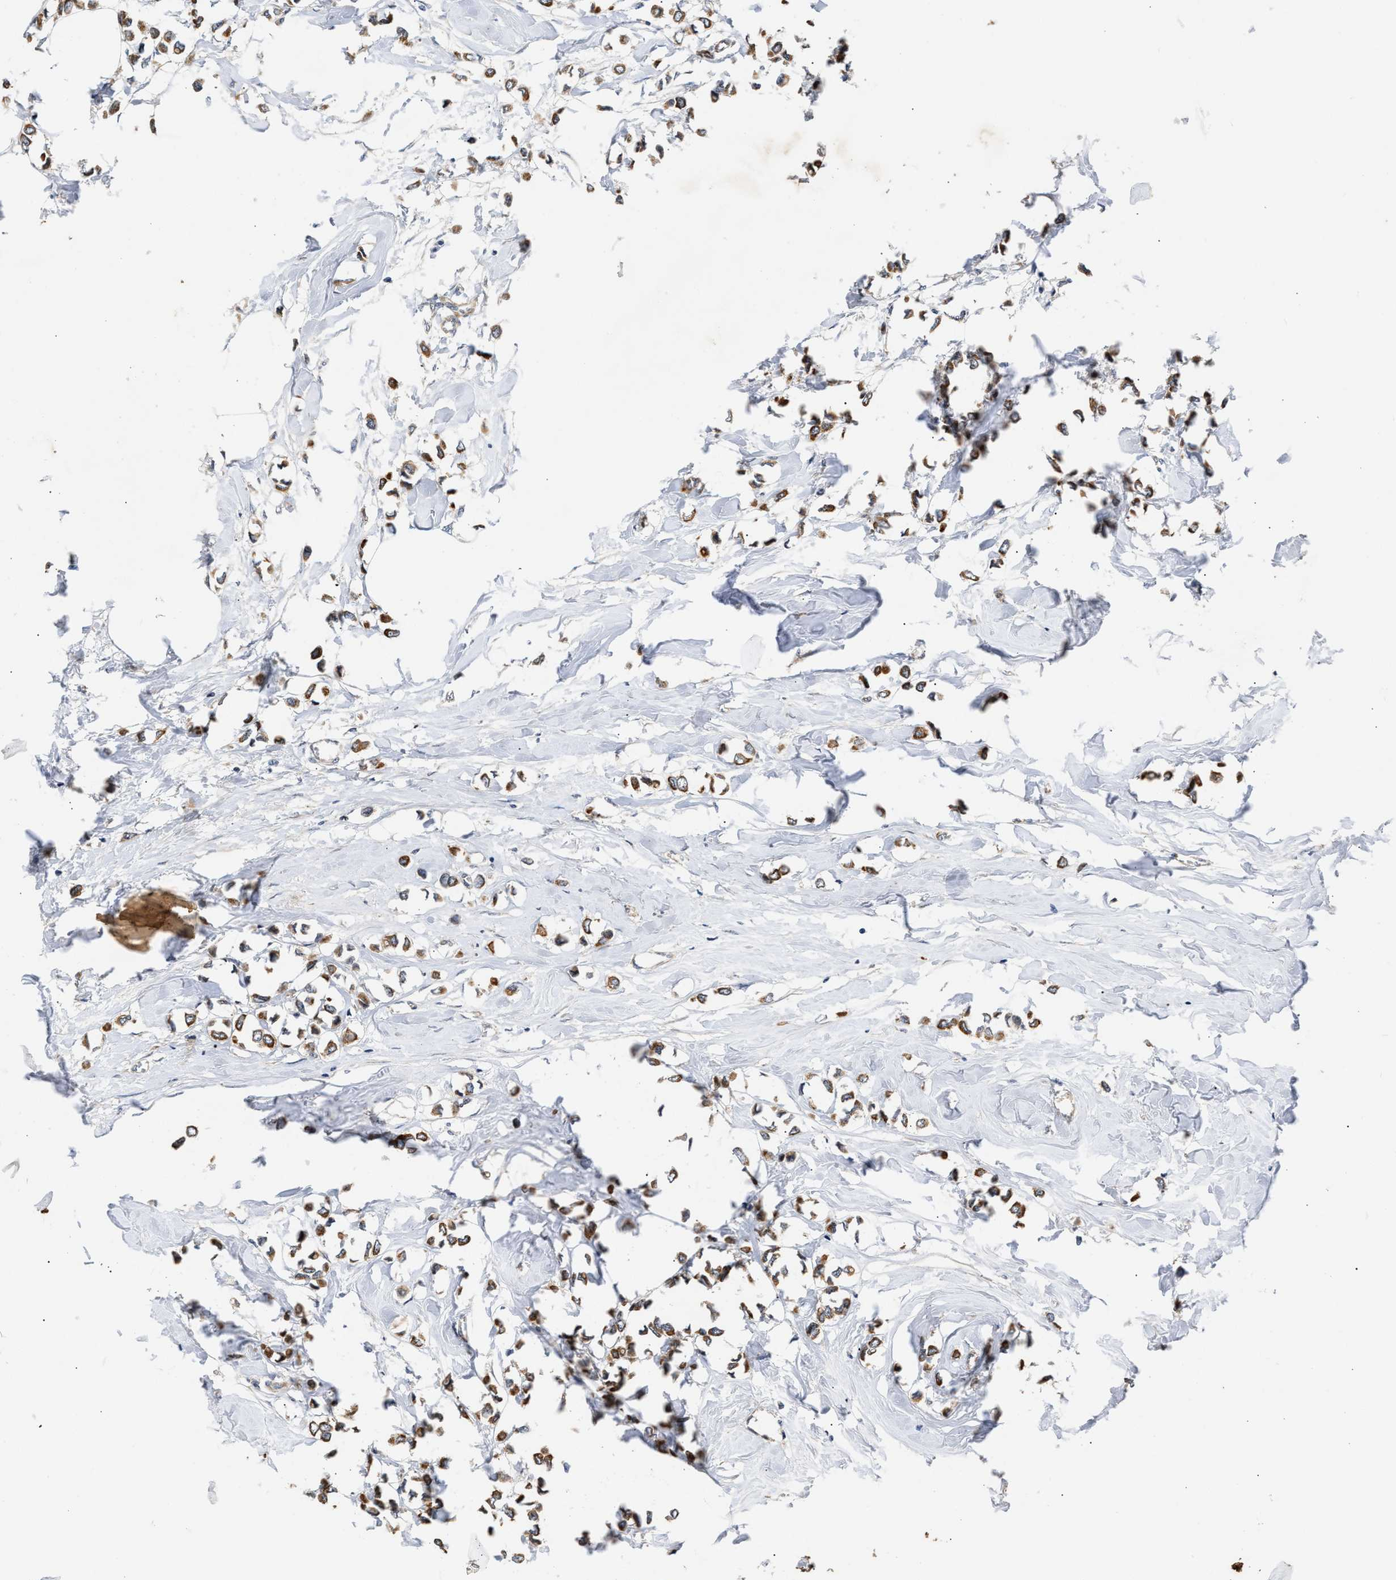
{"staining": {"intensity": "moderate", "quantity": ">75%", "location": "cytoplasmic/membranous"}, "tissue": "breast cancer", "cell_type": "Tumor cells", "image_type": "cancer", "snomed": [{"axis": "morphology", "description": "Lobular carcinoma"}, {"axis": "topography", "description": "Breast"}], "caption": "Protein expression analysis of breast cancer (lobular carcinoma) exhibits moderate cytoplasmic/membranous expression in about >75% of tumor cells. The staining was performed using DAB, with brown indicating positive protein expression. Nuclei are stained blue with hematoxylin.", "gene": "CCDC146", "patient": {"sex": "female", "age": 51}}